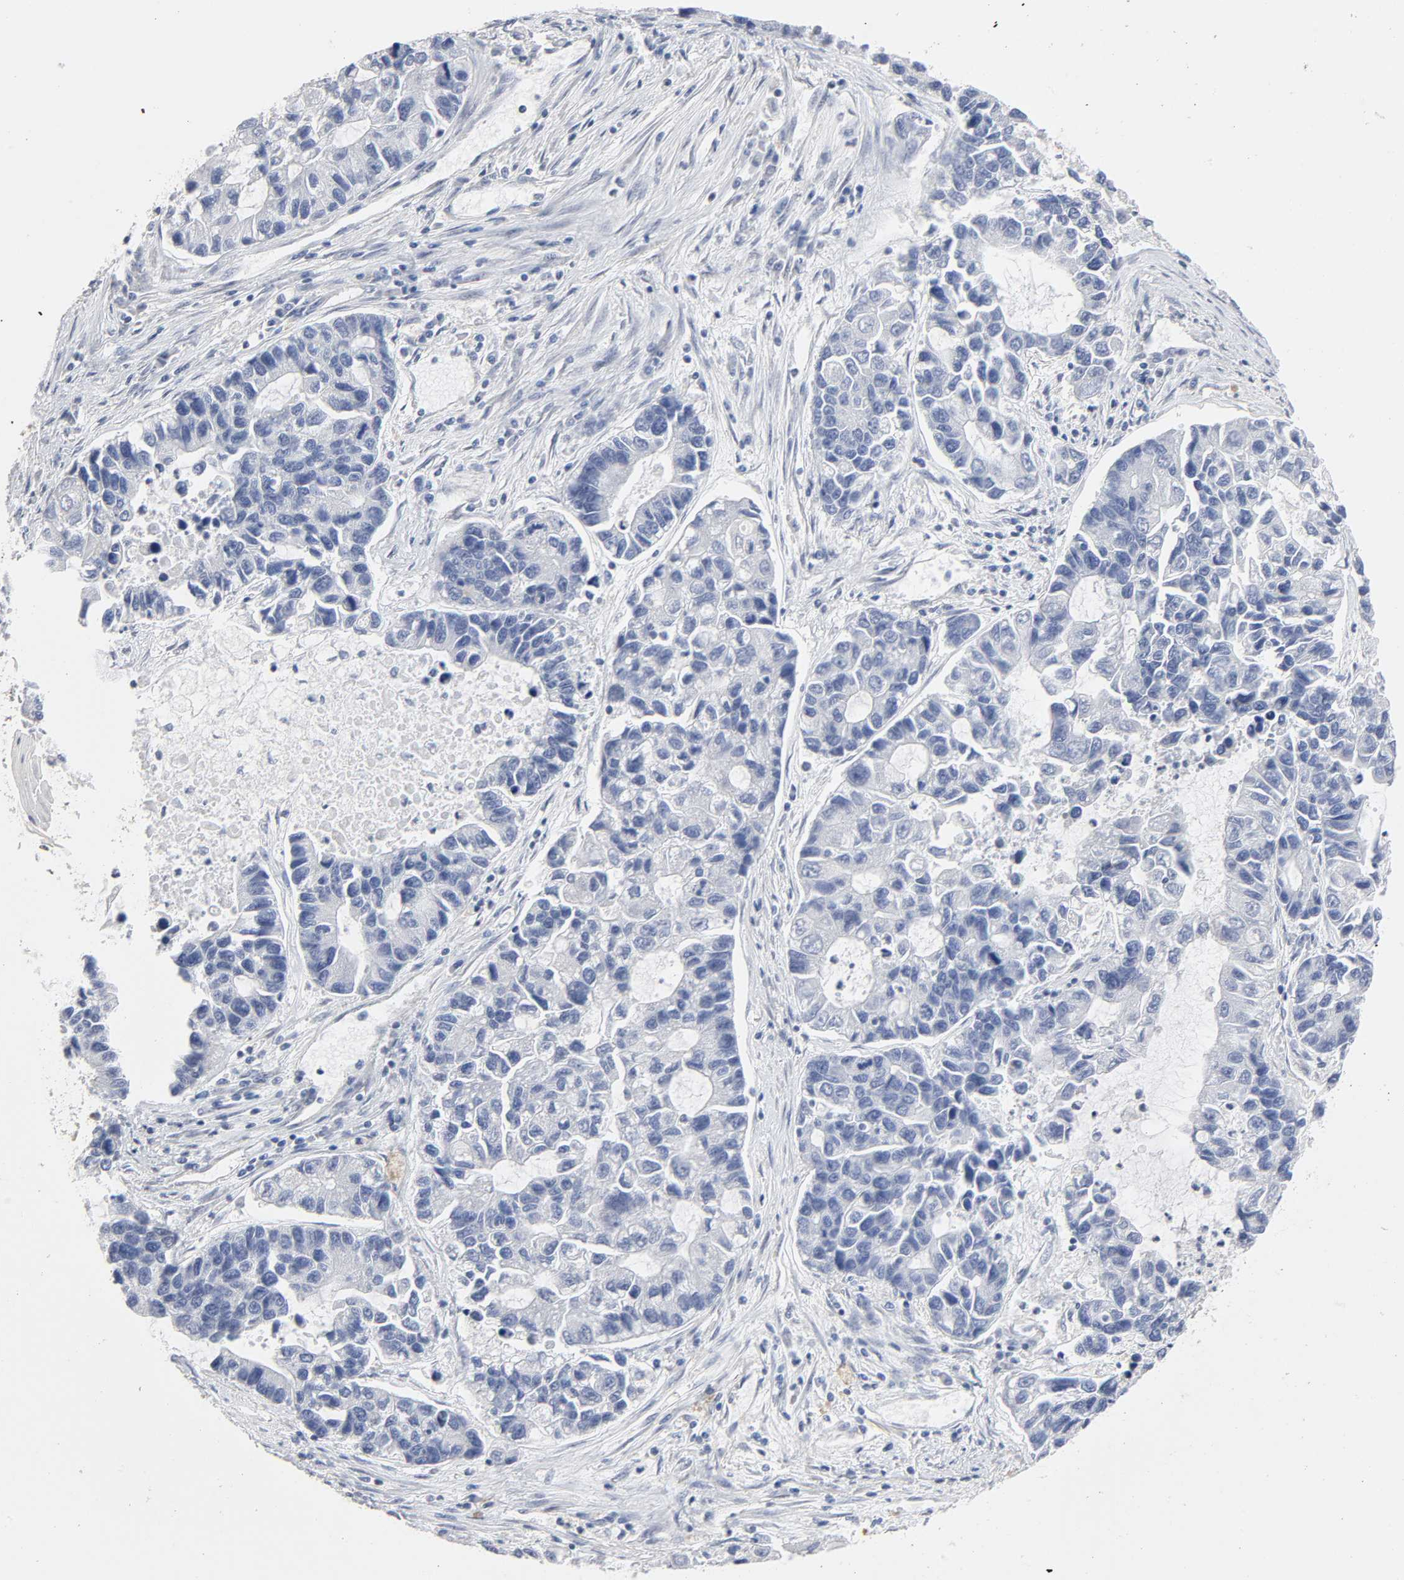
{"staining": {"intensity": "negative", "quantity": "none", "location": "none"}, "tissue": "lung cancer", "cell_type": "Tumor cells", "image_type": "cancer", "snomed": [{"axis": "morphology", "description": "Adenocarcinoma, NOS"}, {"axis": "topography", "description": "Lung"}], "caption": "Photomicrograph shows no significant protein positivity in tumor cells of lung cancer (adenocarcinoma).", "gene": "STK38", "patient": {"sex": "female", "age": 51}}